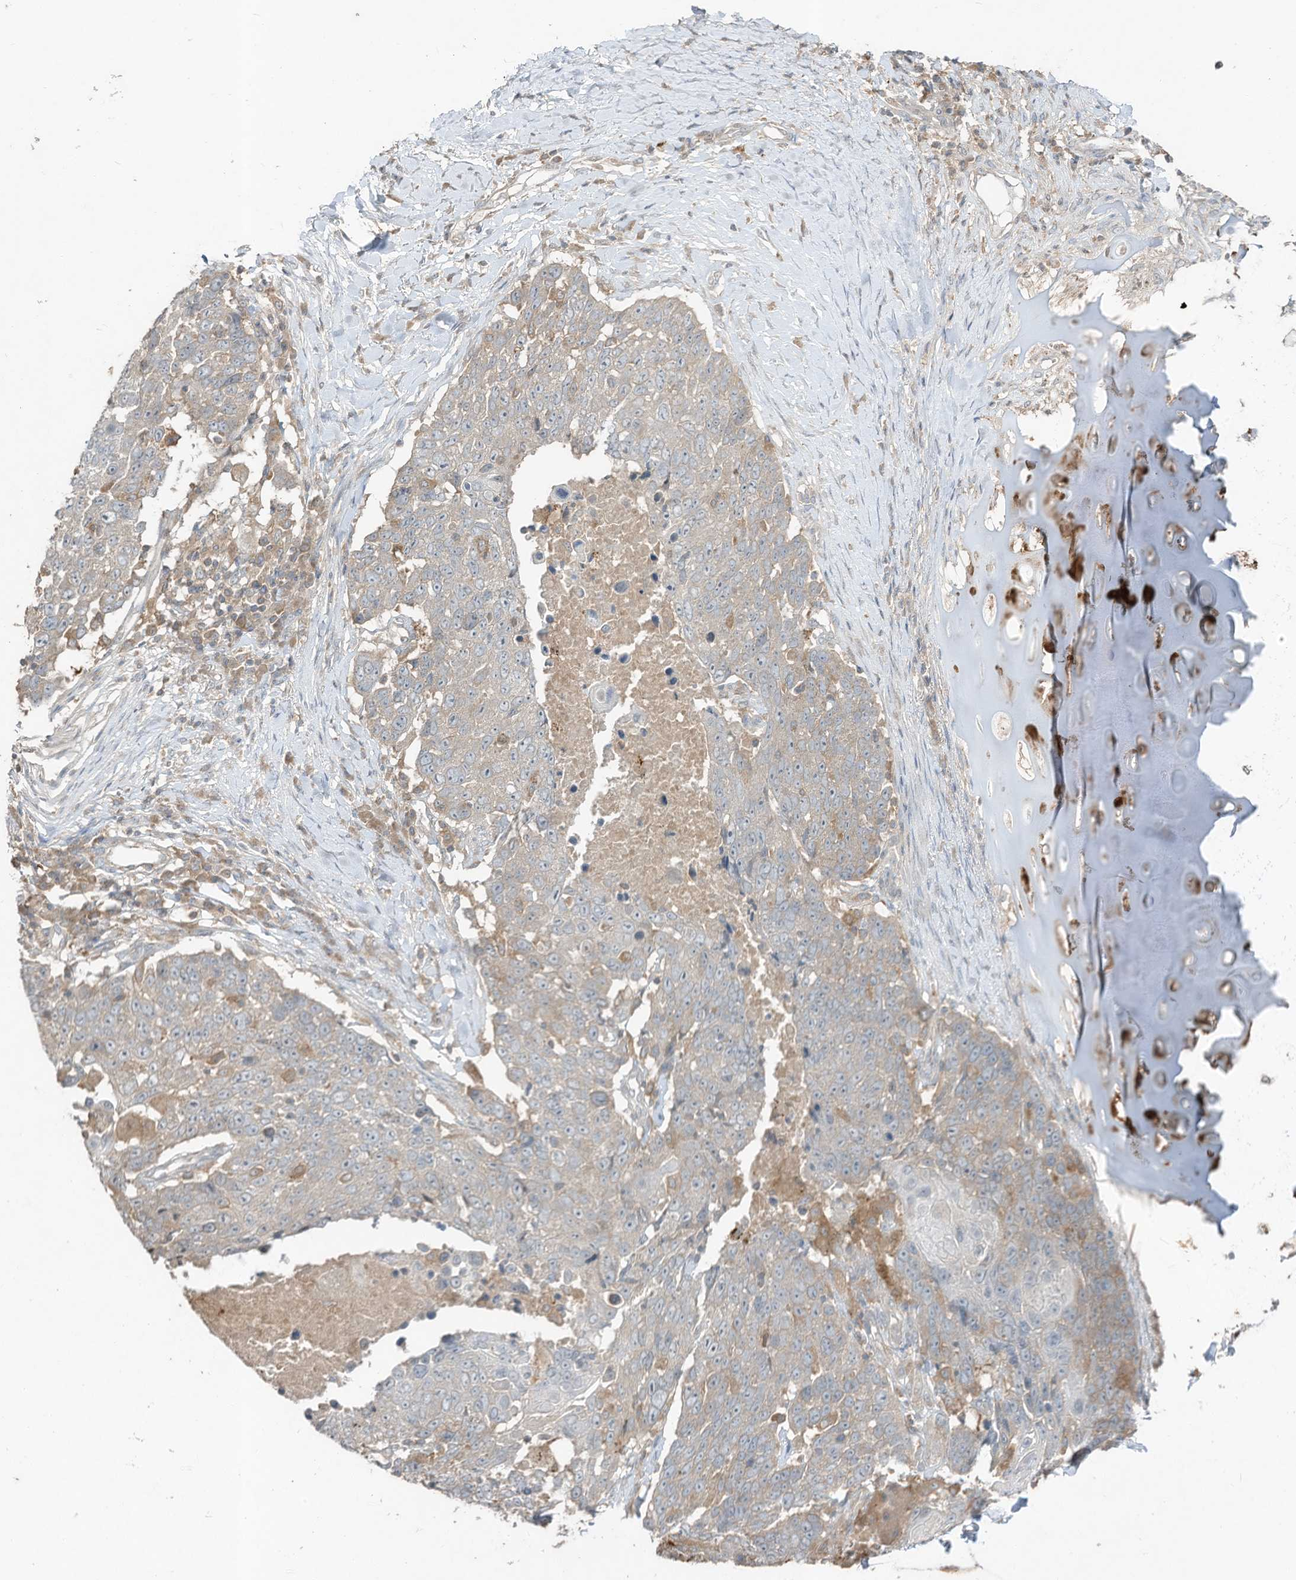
{"staining": {"intensity": "negative", "quantity": "none", "location": "none"}, "tissue": "lung cancer", "cell_type": "Tumor cells", "image_type": "cancer", "snomed": [{"axis": "morphology", "description": "Squamous cell carcinoma, NOS"}, {"axis": "topography", "description": "Lung"}], "caption": "Lung cancer (squamous cell carcinoma) was stained to show a protein in brown. There is no significant staining in tumor cells.", "gene": "LDAH", "patient": {"sex": "male", "age": 66}}